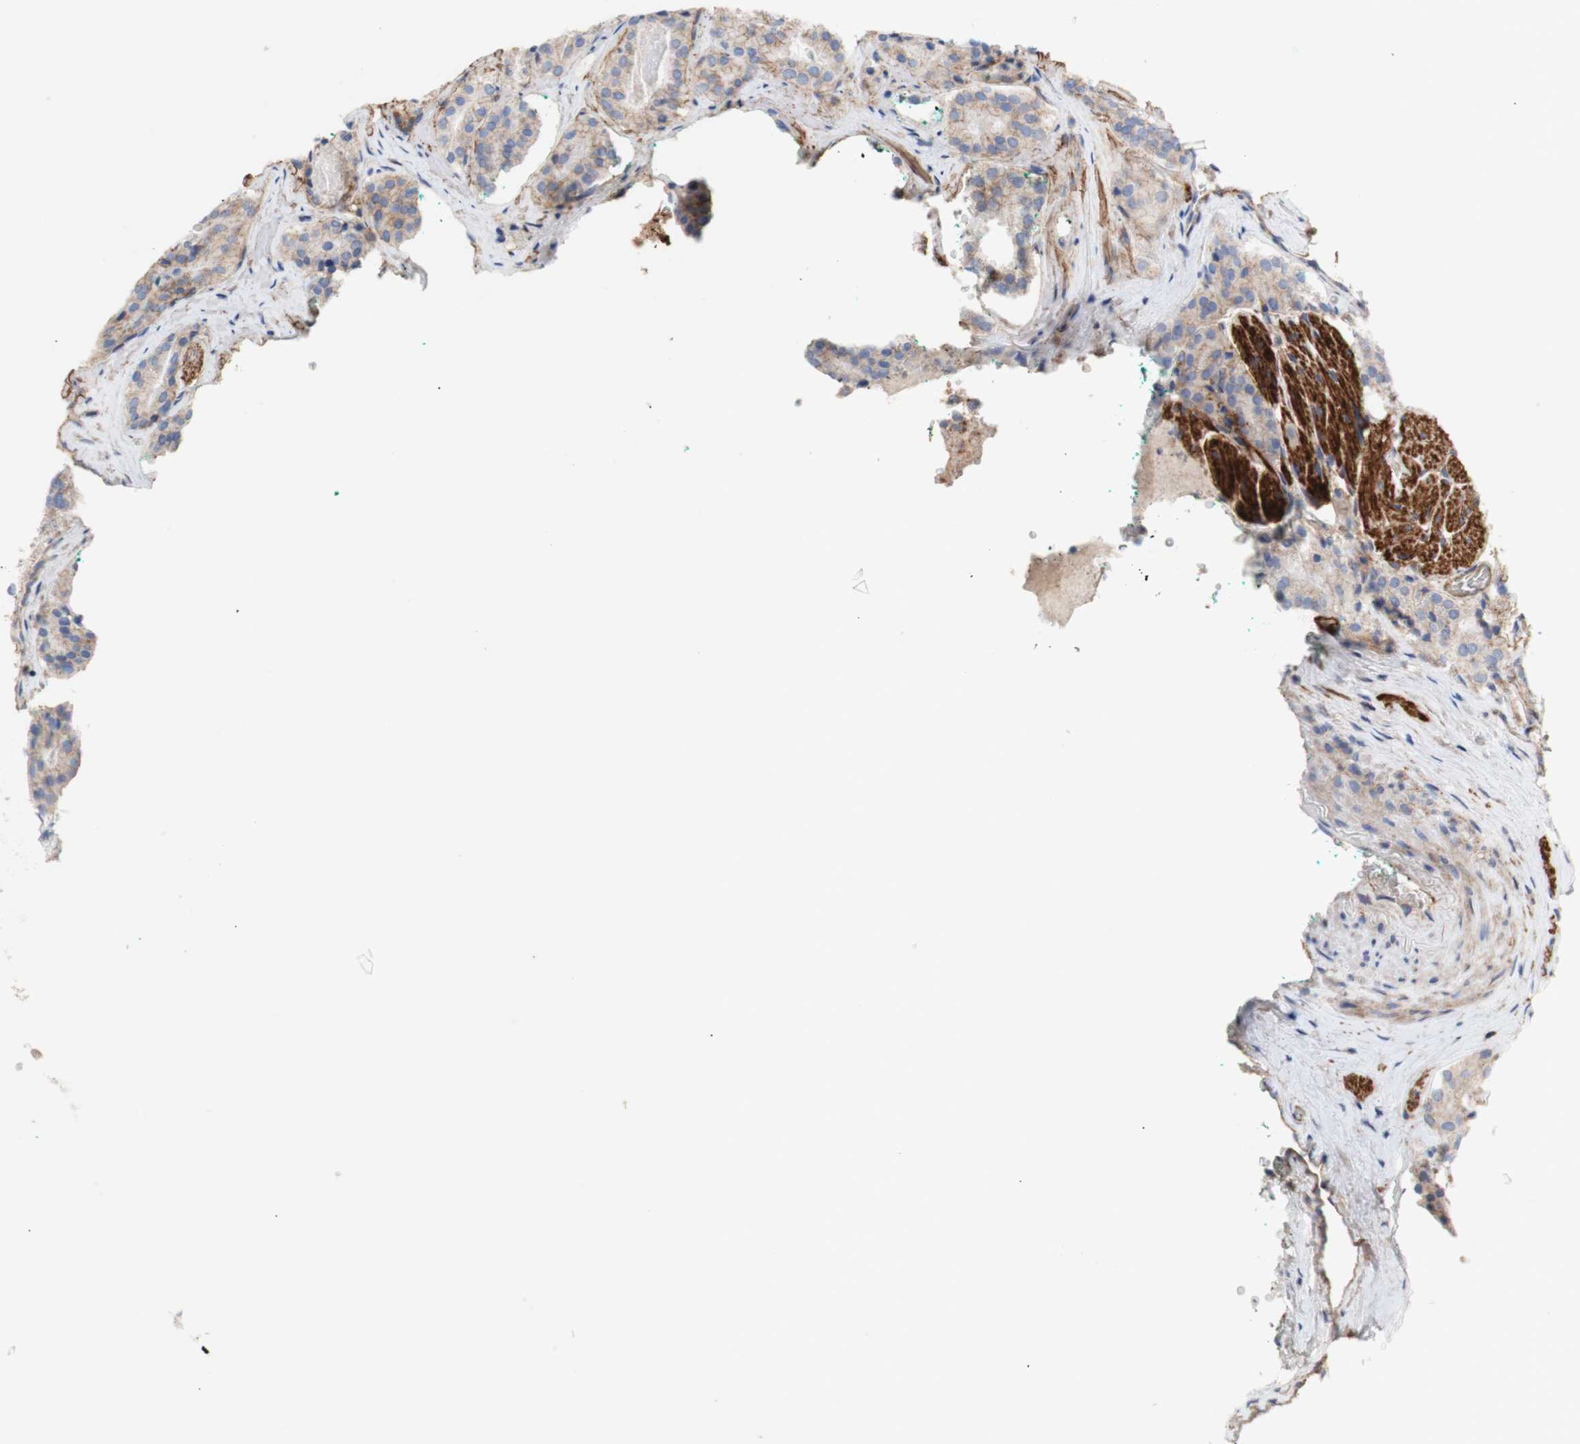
{"staining": {"intensity": "weak", "quantity": "25%-75%", "location": "cytoplasmic/membranous"}, "tissue": "prostate cancer", "cell_type": "Tumor cells", "image_type": "cancer", "snomed": [{"axis": "morphology", "description": "Adenocarcinoma, High grade"}, {"axis": "topography", "description": "Prostate"}], "caption": "A micrograph showing weak cytoplasmic/membranous expression in approximately 25%-75% of tumor cells in prostate cancer, as visualized by brown immunohistochemical staining.", "gene": "ATP2A3", "patient": {"sex": "male", "age": 60}}